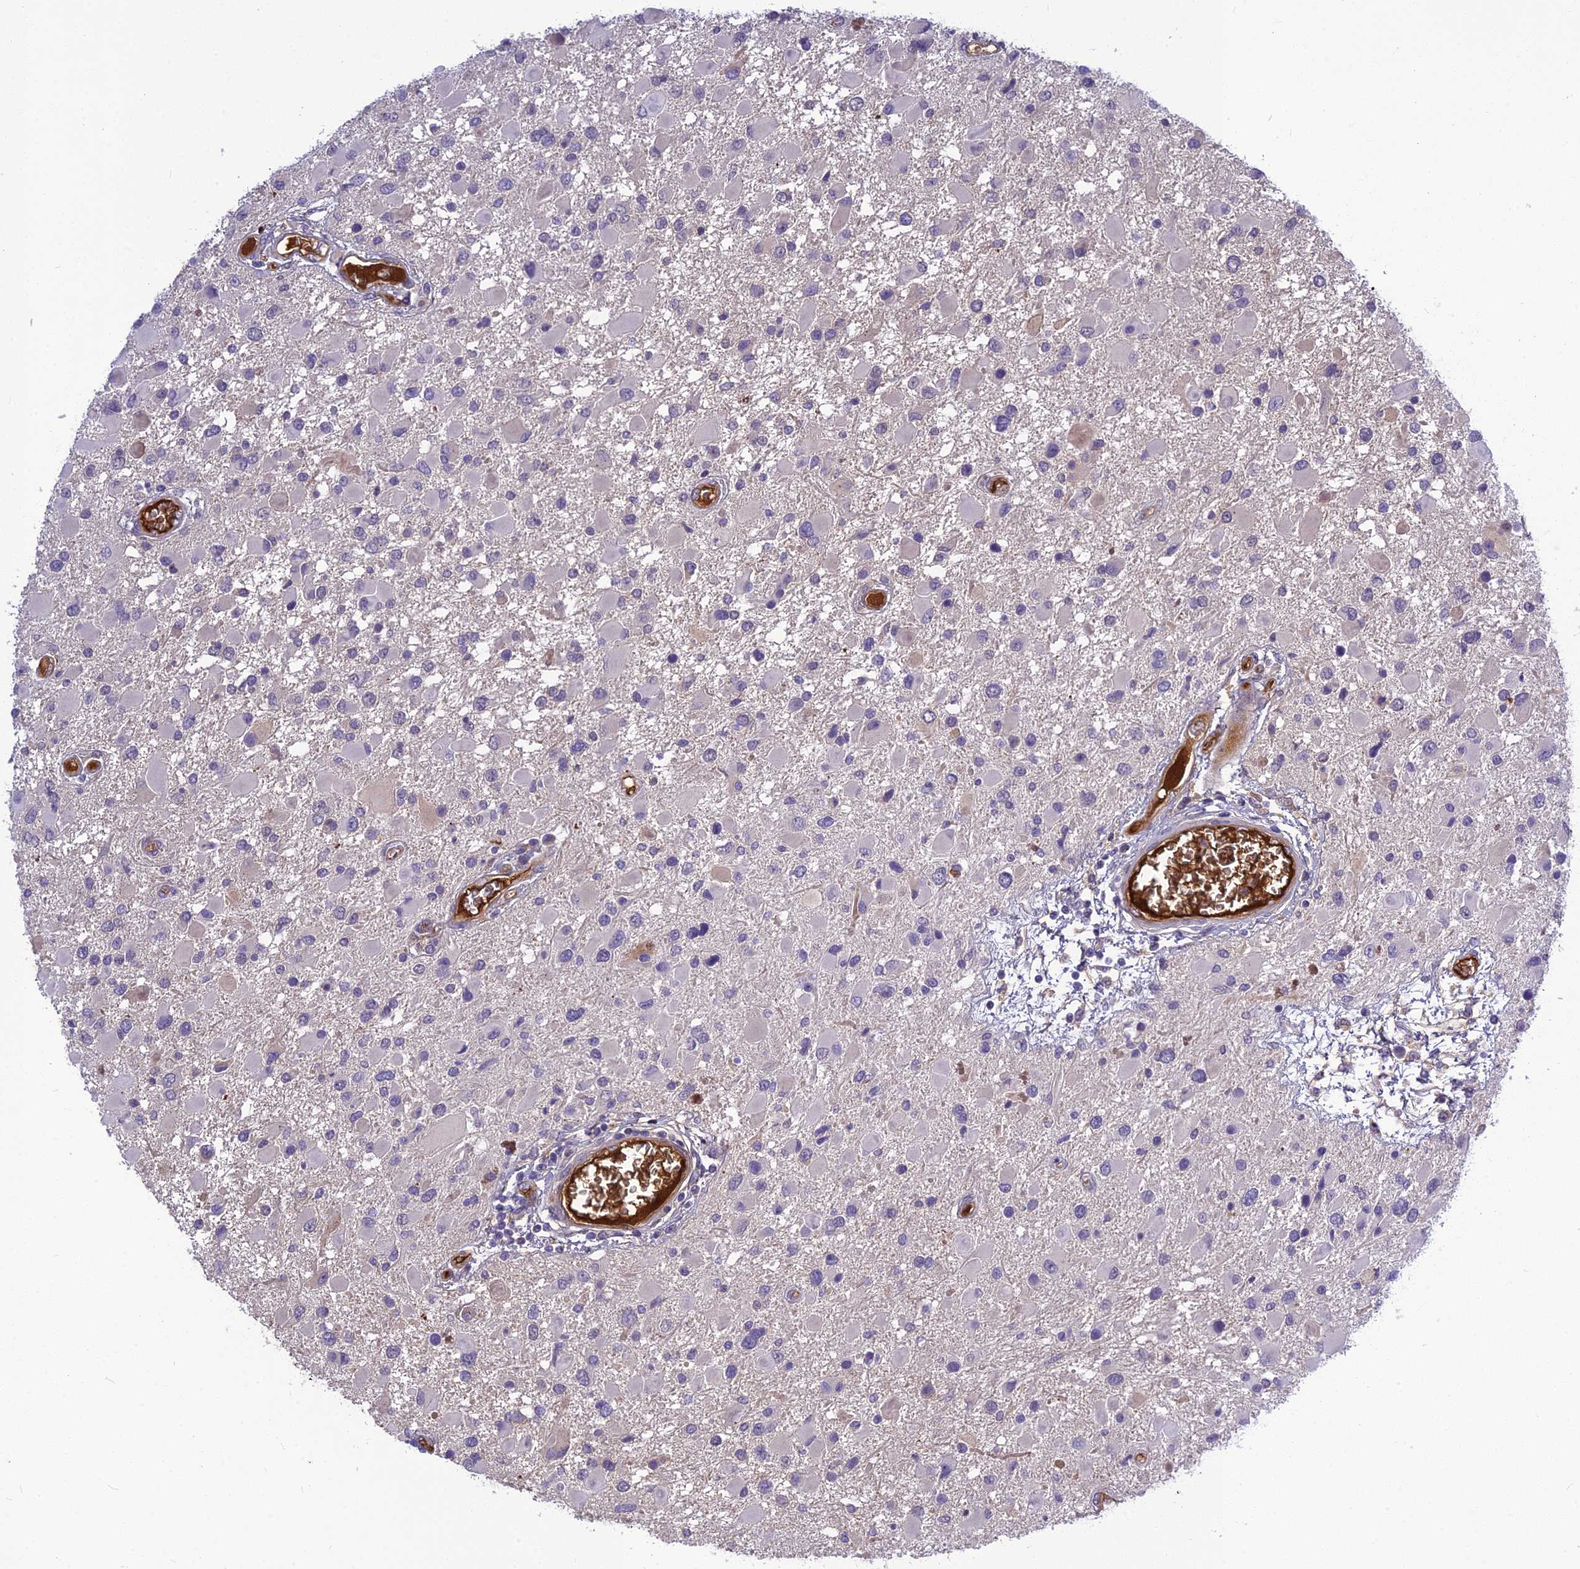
{"staining": {"intensity": "negative", "quantity": "none", "location": "none"}, "tissue": "glioma", "cell_type": "Tumor cells", "image_type": "cancer", "snomed": [{"axis": "morphology", "description": "Glioma, malignant, High grade"}, {"axis": "topography", "description": "Brain"}], "caption": "Immunohistochemistry (IHC) of human high-grade glioma (malignant) exhibits no expression in tumor cells.", "gene": "CLEC11A", "patient": {"sex": "male", "age": 53}}